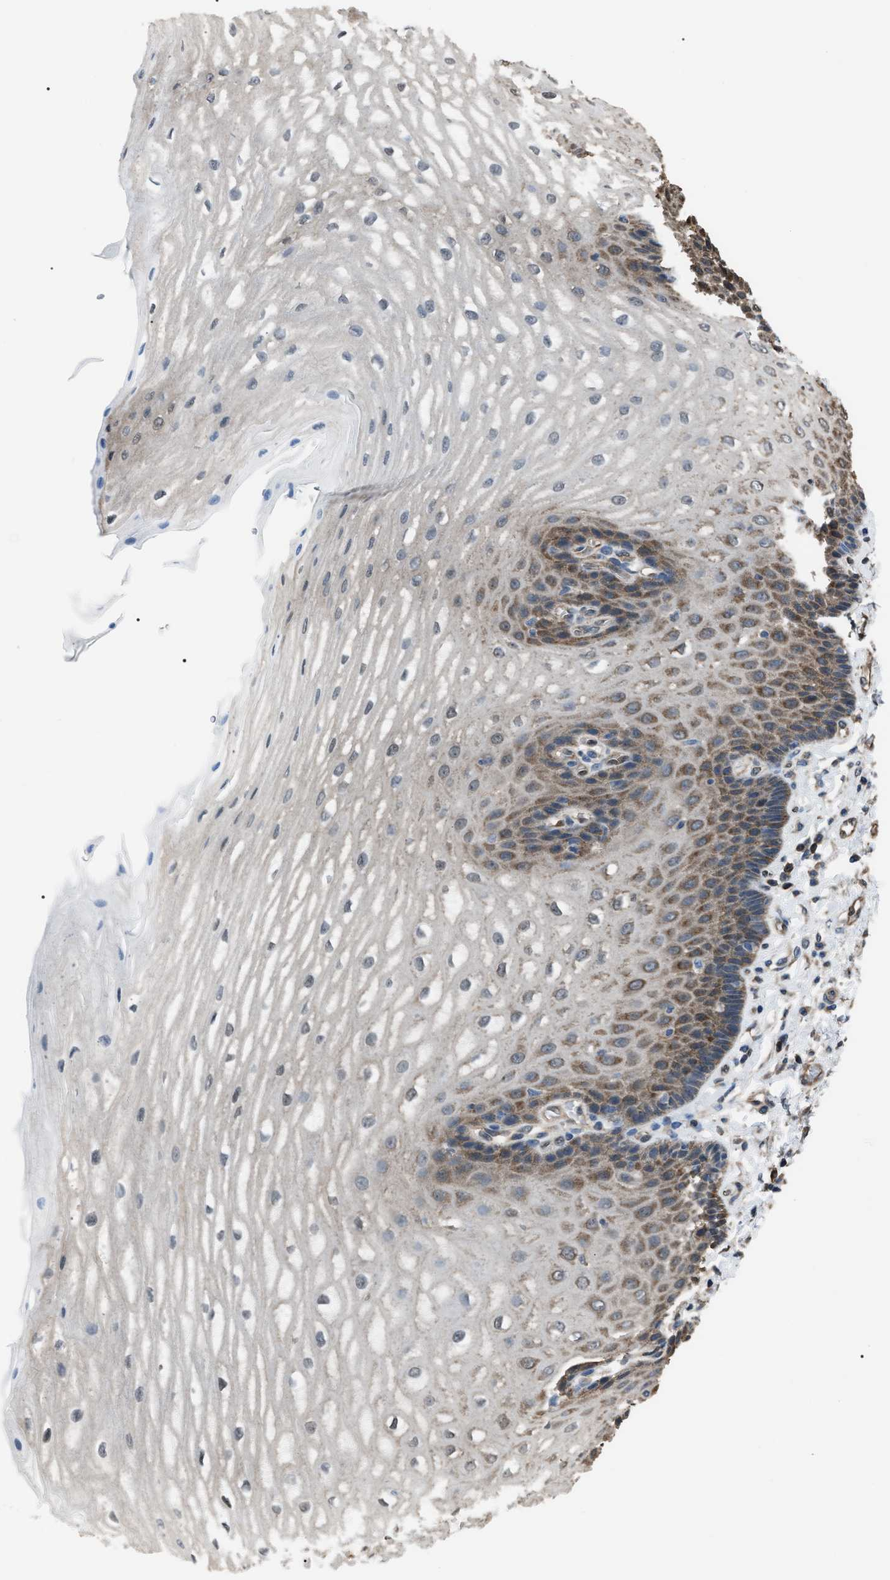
{"staining": {"intensity": "moderate", "quantity": "<25%", "location": "cytoplasmic/membranous"}, "tissue": "esophagus", "cell_type": "Squamous epithelial cells", "image_type": "normal", "snomed": [{"axis": "morphology", "description": "Normal tissue, NOS"}, {"axis": "topography", "description": "Esophagus"}], "caption": "A brown stain shows moderate cytoplasmic/membranous positivity of a protein in squamous epithelial cells of normal esophagus. The staining was performed using DAB (3,3'-diaminobenzidine) to visualize the protein expression in brown, while the nuclei were stained in blue with hematoxylin (Magnification: 20x).", "gene": "PDCD5", "patient": {"sex": "male", "age": 54}}